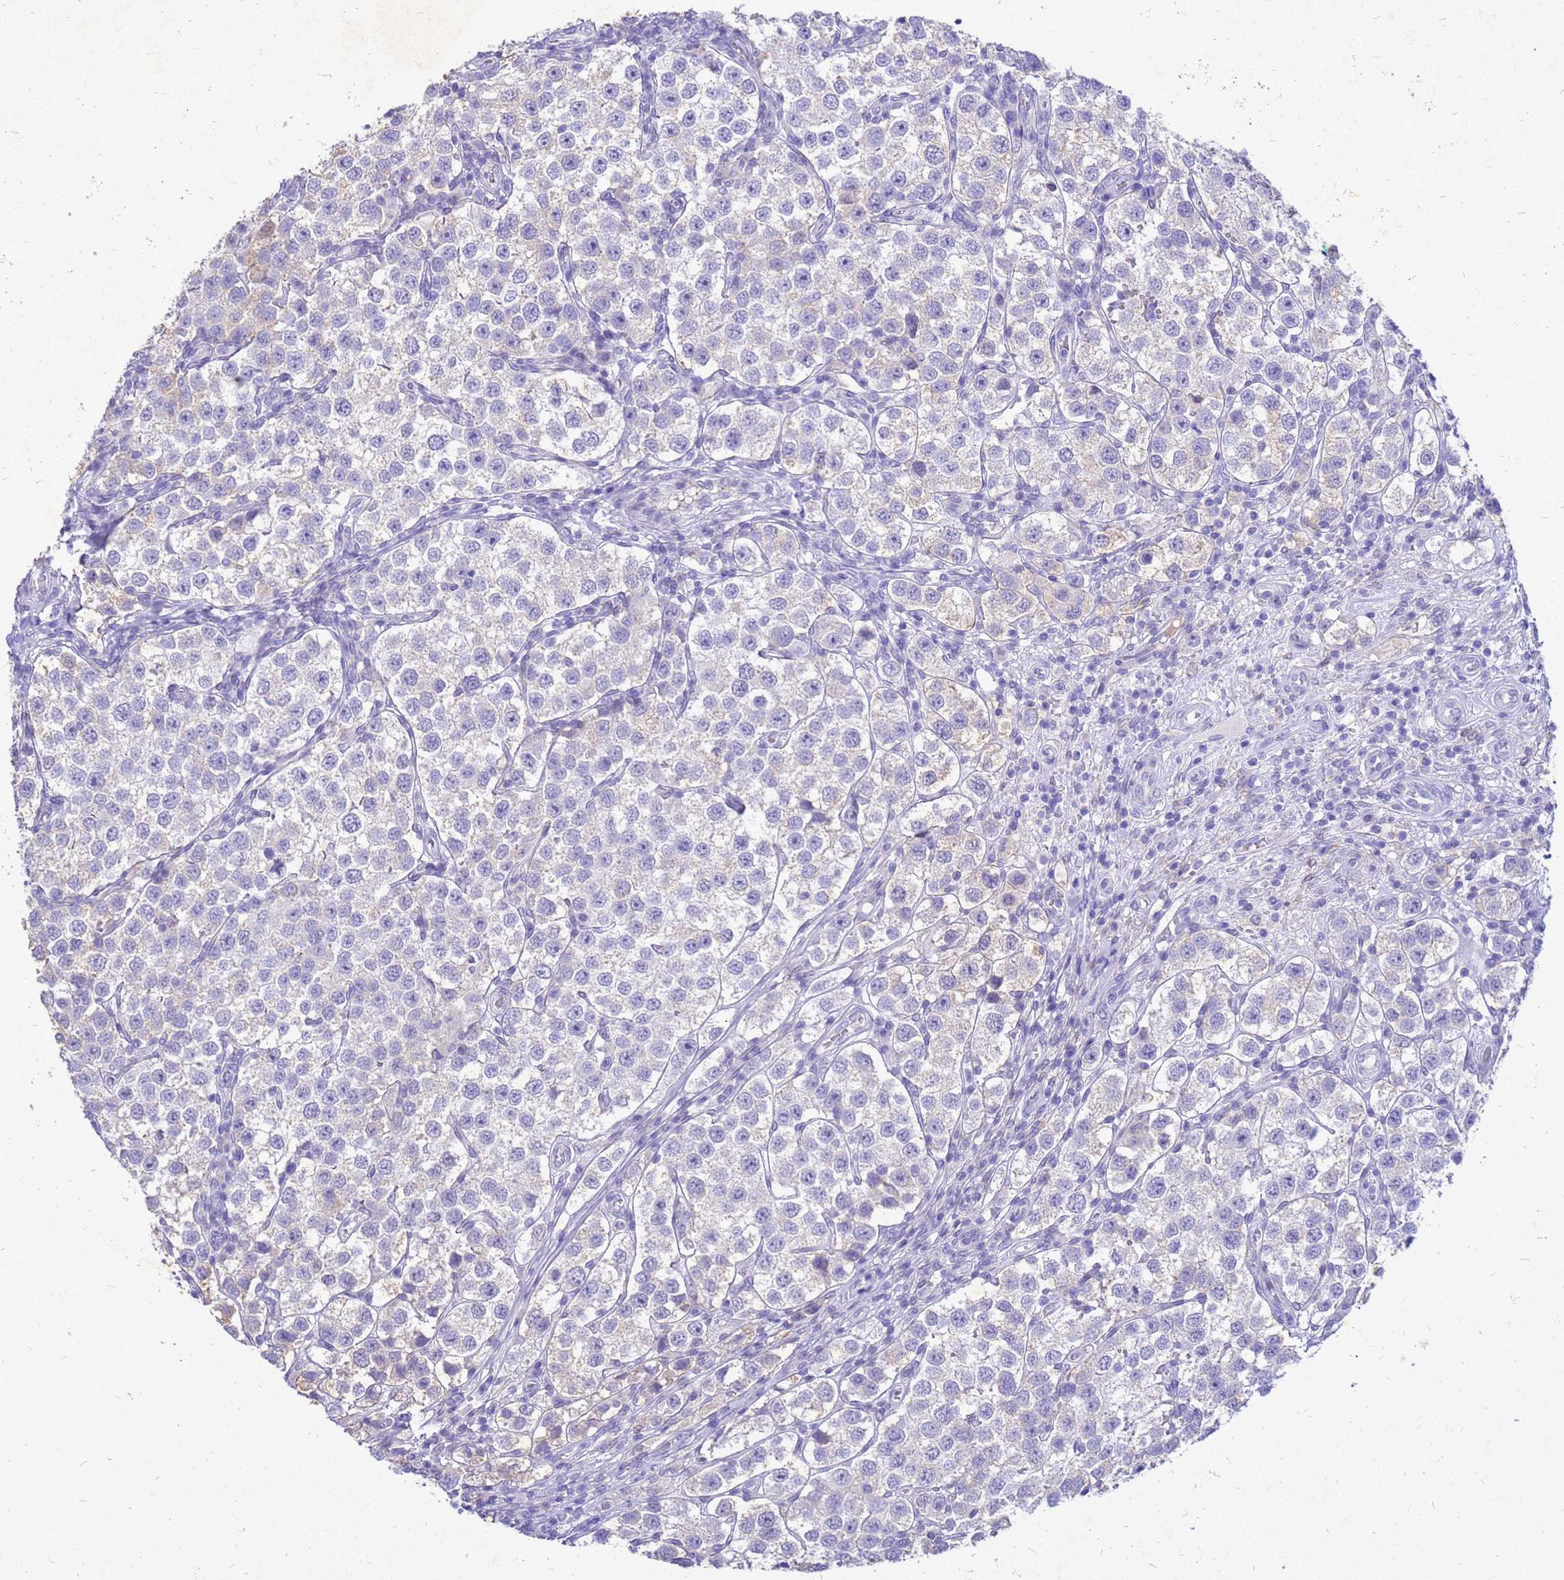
{"staining": {"intensity": "negative", "quantity": "none", "location": "none"}, "tissue": "testis cancer", "cell_type": "Tumor cells", "image_type": "cancer", "snomed": [{"axis": "morphology", "description": "Seminoma, NOS"}, {"axis": "topography", "description": "Testis"}], "caption": "High power microscopy photomicrograph of an immunohistochemistry (IHC) histopathology image of testis cancer, revealing no significant expression in tumor cells.", "gene": "AKR1C1", "patient": {"sex": "male", "age": 37}}